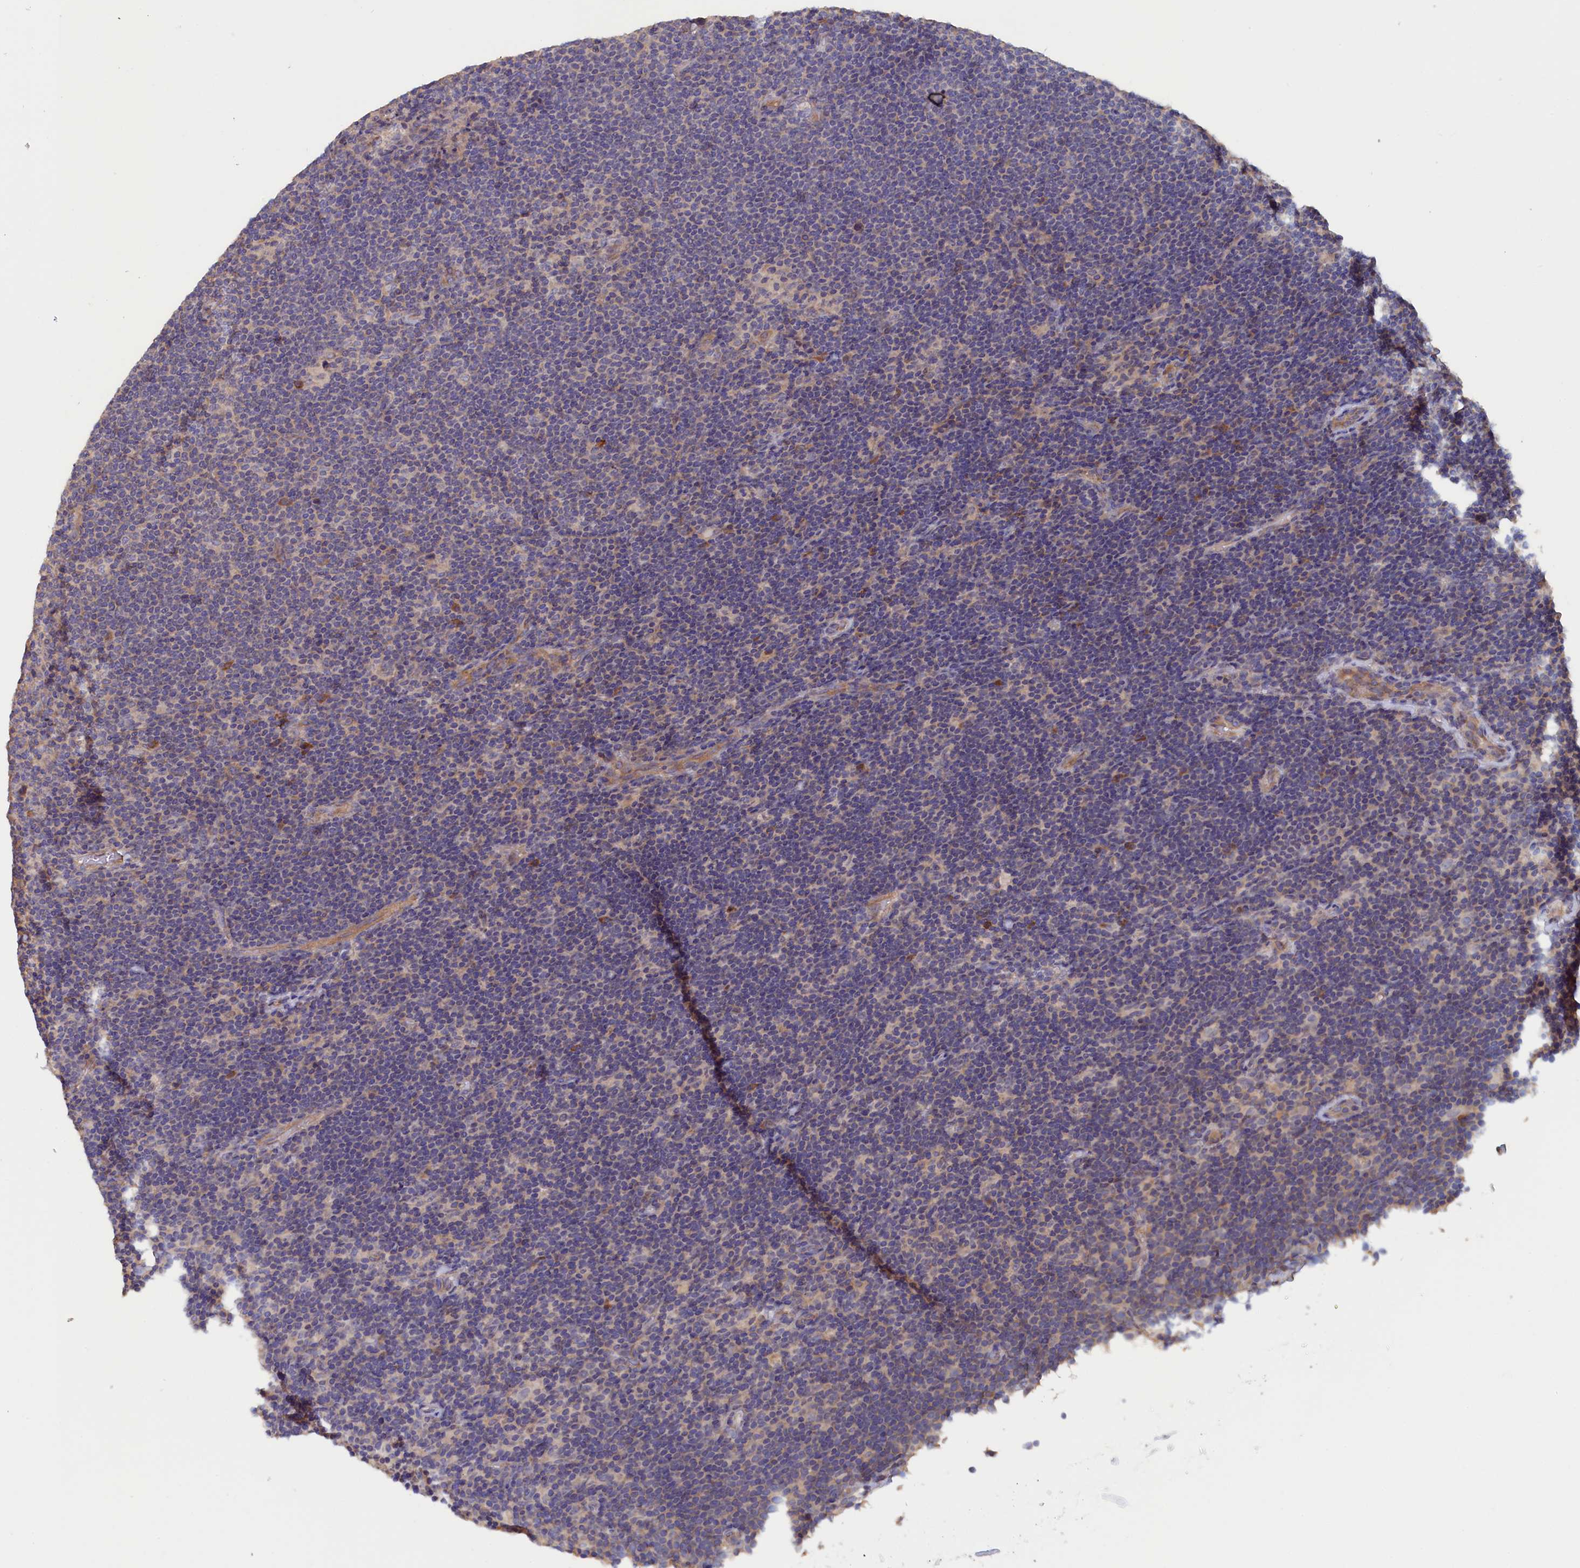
{"staining": {"intensity": "negative", "quantity": "none", "location": "none"}, "tissue": "lymphoma", "cell_type": "Tumor cells", "image_type": "cancer", "snomed": [{"axis": "morphology", "description": "Hodgkin's disease, NOS"}, {"axis": "topography", "description": "Lymph node"}], "caption": "Immunohistochemical staining of human lymphoma reveals no significant expression in tumor cells. (Stains: DAB (3,3'-diaminobenzidine) immunohistochemistry (IHC) with hematoxylin counter stain, Microscopy: brightfield microscopy at high magnification).", "gene": "ANKRD2", "patient": {"sex": "female", "age": 57}}